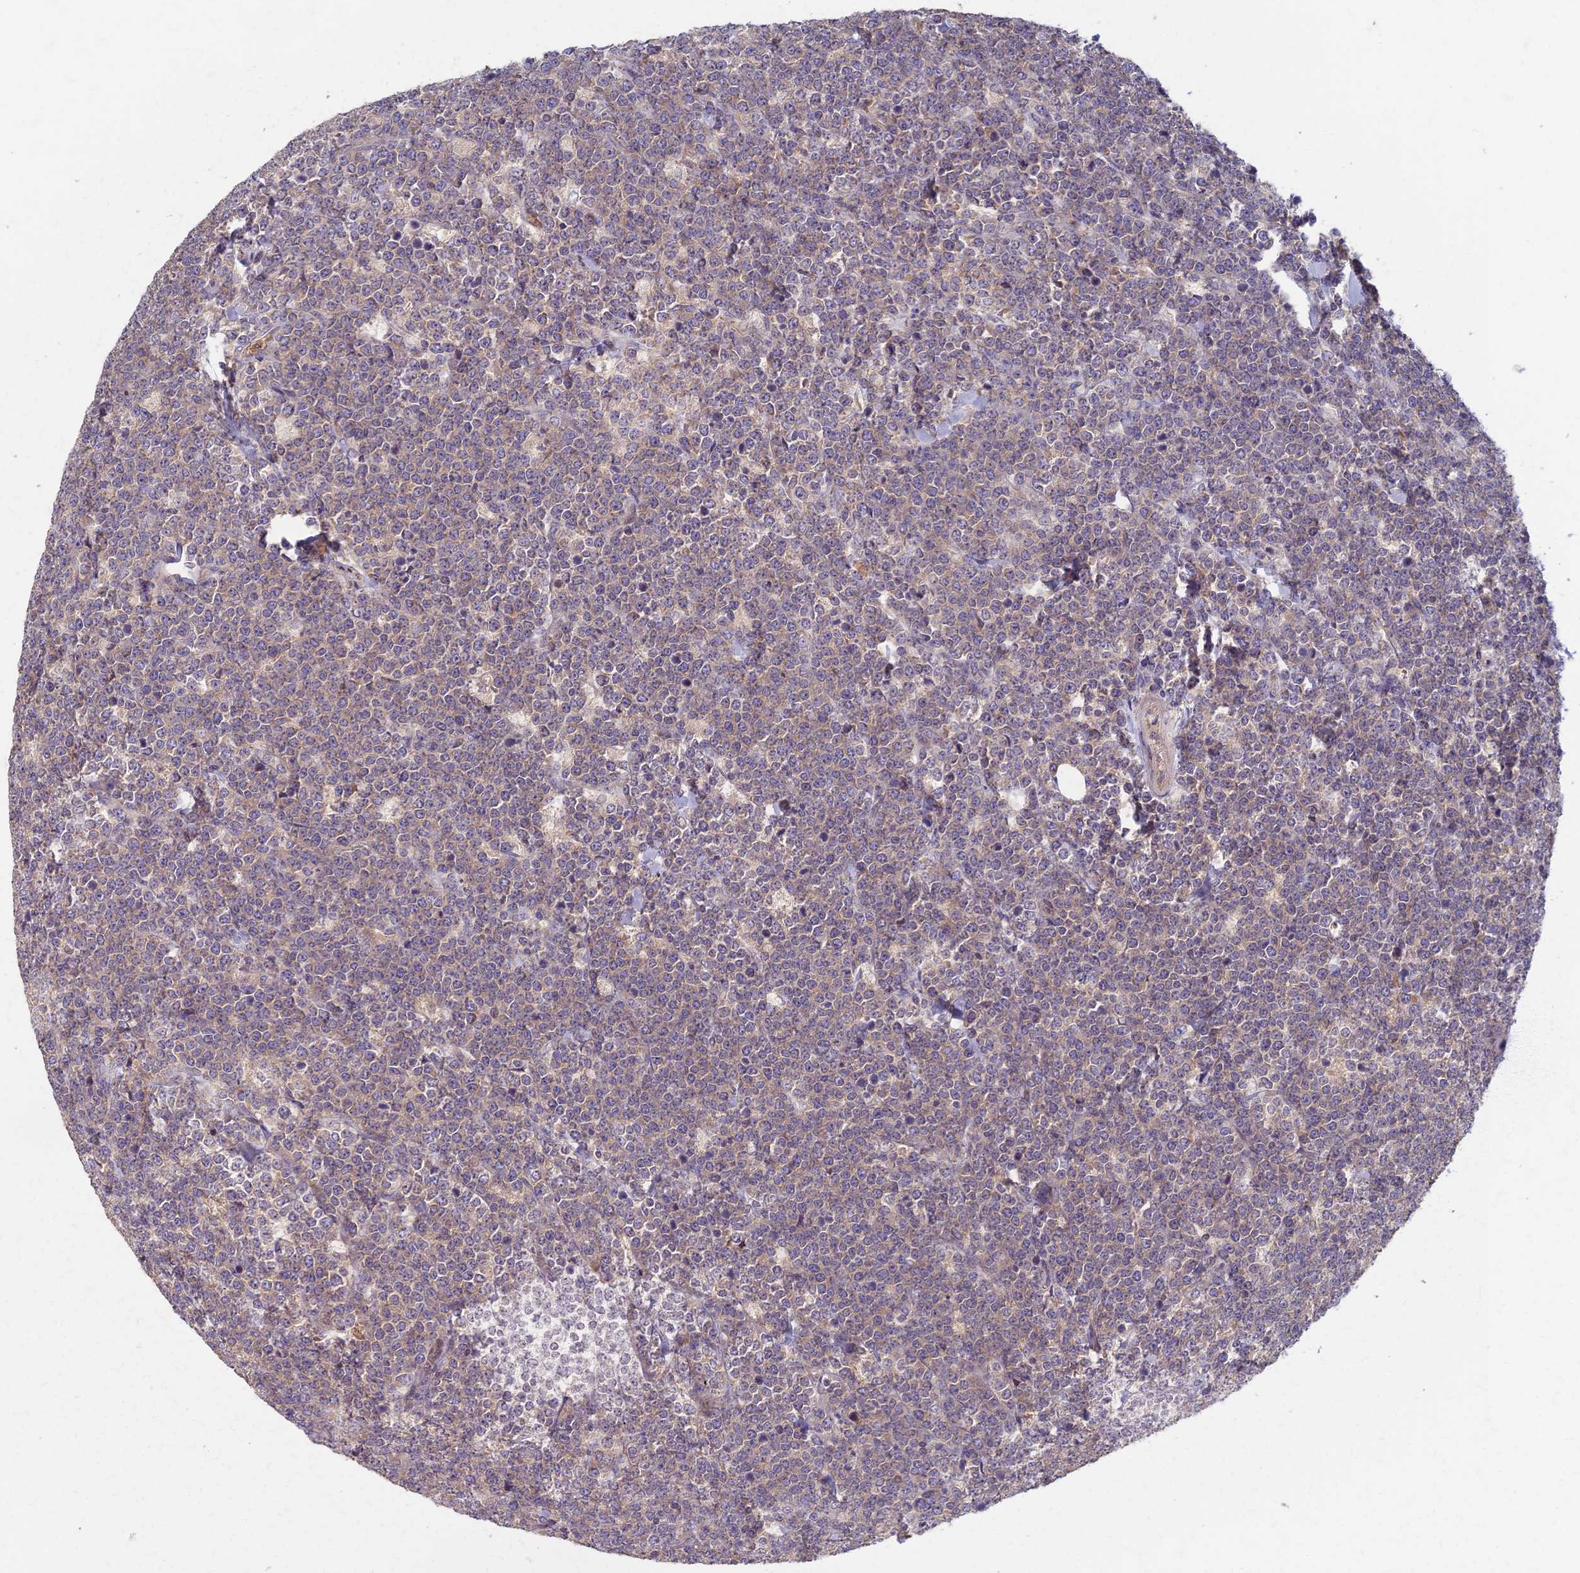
{"staining": {"intensity": "weak", "quantity": "<25%", "location": "cytoplasmic/membranous"}, "tissue": "lymphoma", "cell_type": "Tumor cells", "image_type": "cancer", "snomed": [{"axis": "morphology", "description": "Malignant lymphoma, non-Hodgkin's type, High grade"}, {"axis": "topography", "description": "Small intestine"}], "caption": "DAB (3,3'-diaminobenzidine) immunohistochemical staining of human high-grade malignant lymphoma, non-Hodgkin's type reveals no significant positivity in tumor cells.", "gene": "AP4E1", "patient": {"sex": "male", "age": 8}}